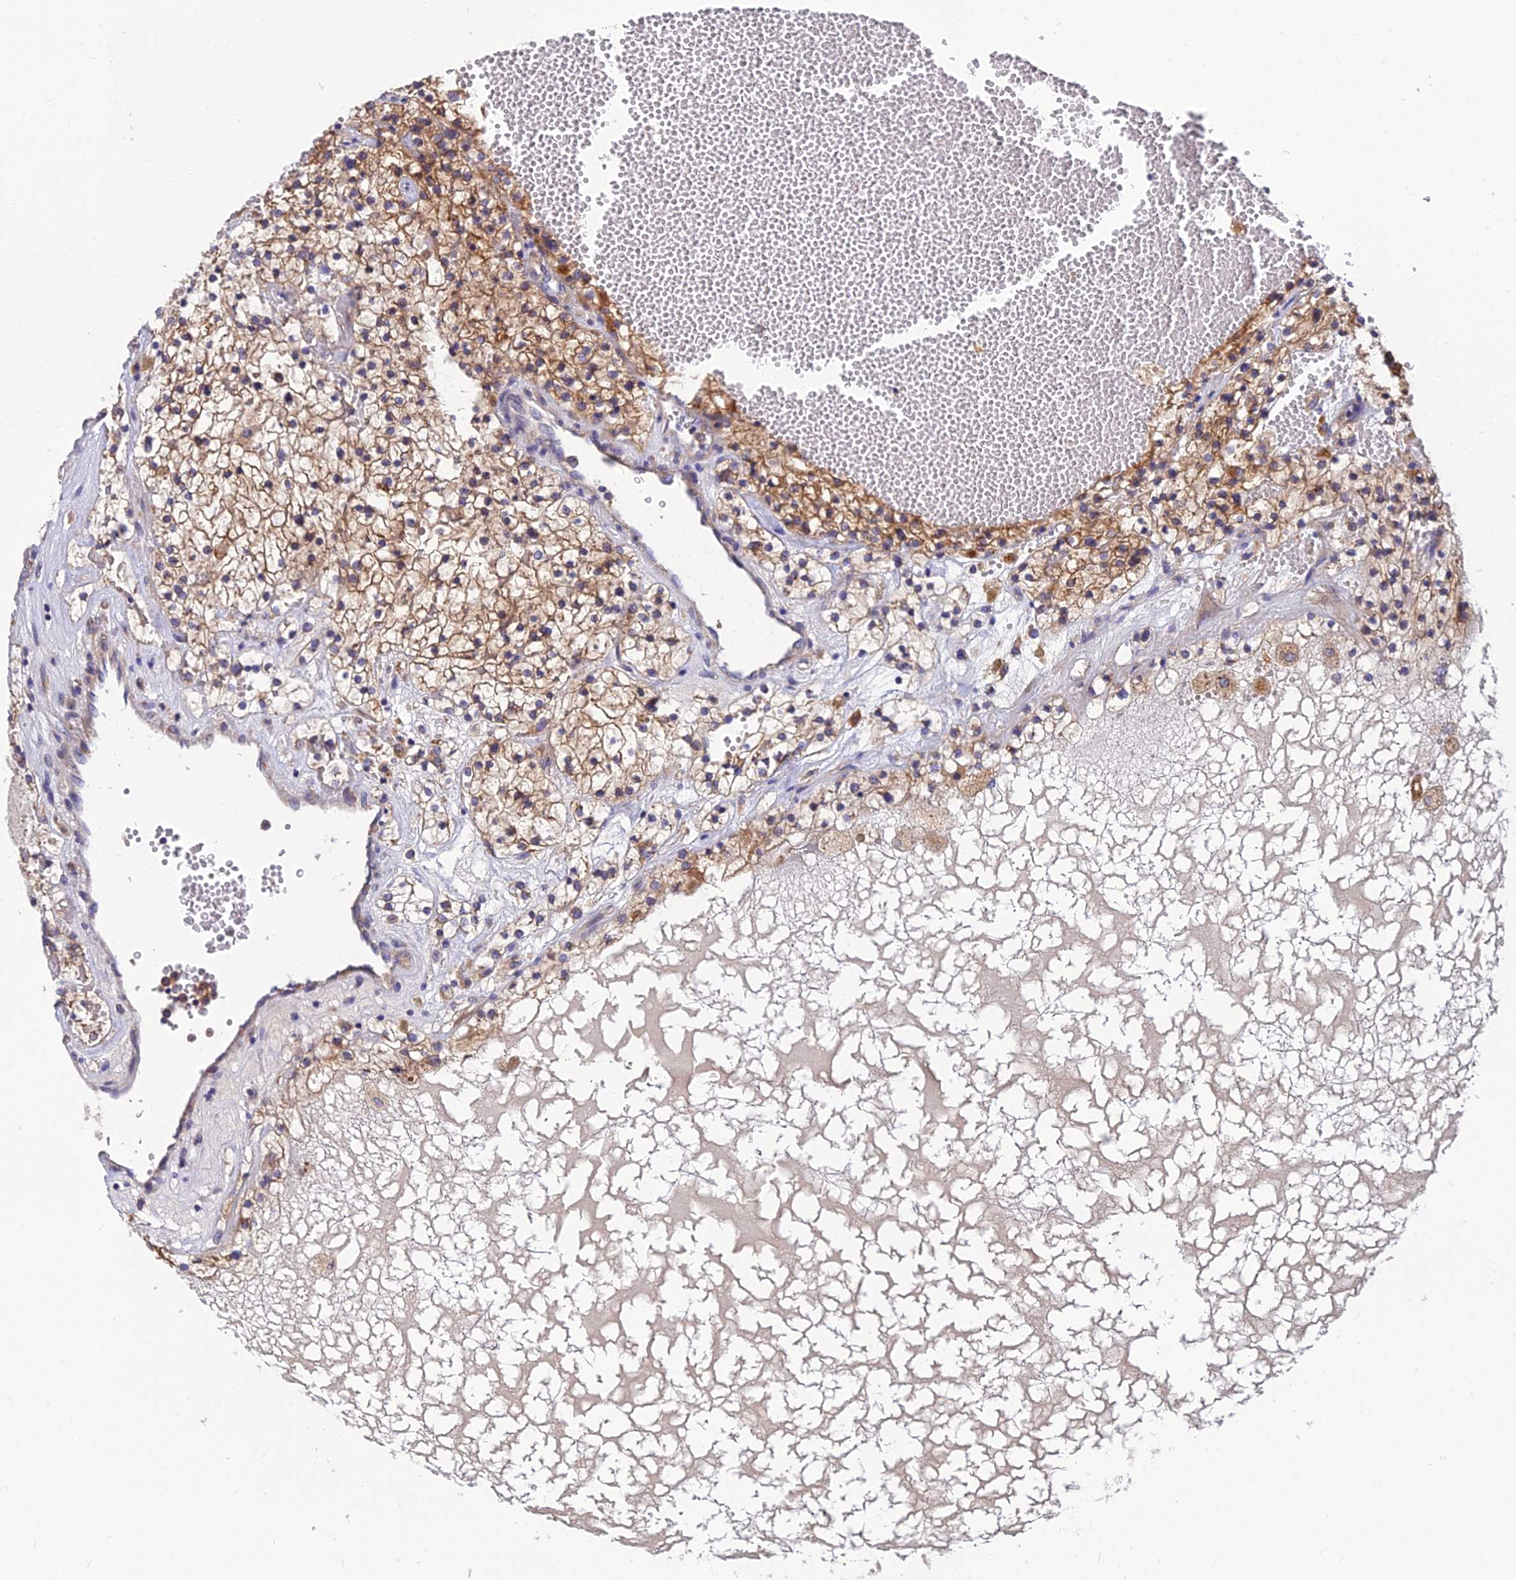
{"staining": {"intensity": "moderate", "quantity": "25%-75%", "location": "cytoplasmic/membranous"}, "tissue": "renal cancer", "cell_type": "Tumor cells", "image_type": "cancer", "snomed": [{"axis": "morphology", "description": "Normal tissue, NOS"}, {"axis": "morphology", "description": "Adenocarcinoma, NOS"}, {"axis": "topography", "description": "Kidney"}], "caption": "There is medium levels of moderate cytoplasmic/membranous staining in tumor cells of renal adenocarcinoma, as demonstrated by immunohistochemical staining (brown color).", "gene": "UMAD1", "patient": {"sex": "male", "age": 68}}